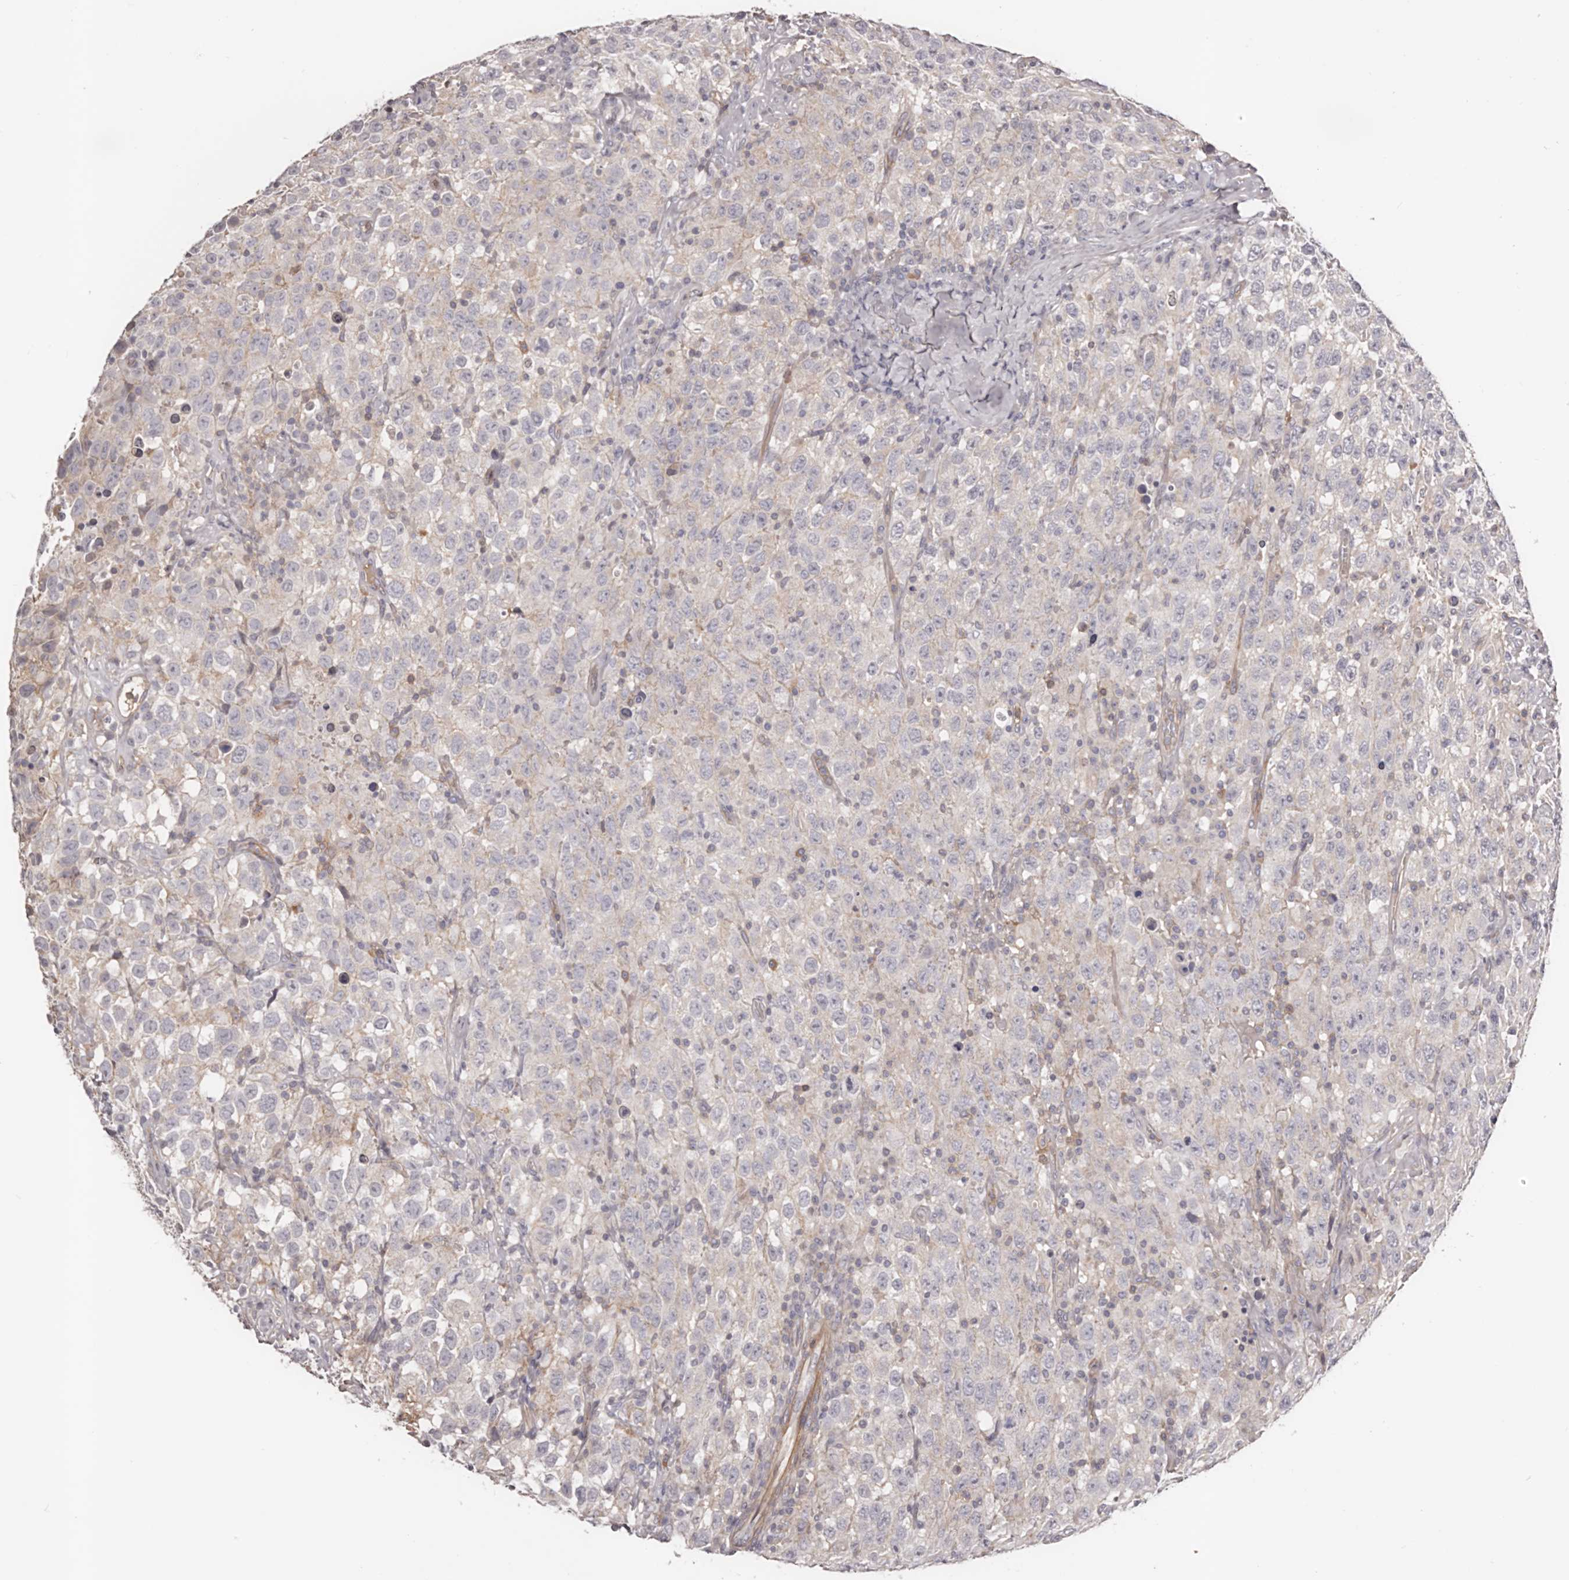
{"staining": {"intensity": "negative", "quantity": "none", "location": "none"}, "tissue": "testis cancer", "cell_type": "Tumor cells", "image_type": "cancer", "snomed": [{"axis": "morphology", "description": "Seminoma, NOS"}, {"axis": "topography", "description": "Testis"}], "caption": "Tumor cells show no significant positivity in seminoma (testis).", "gene": "DMRT2", "patient": {"sex": "male", "age": 41}}